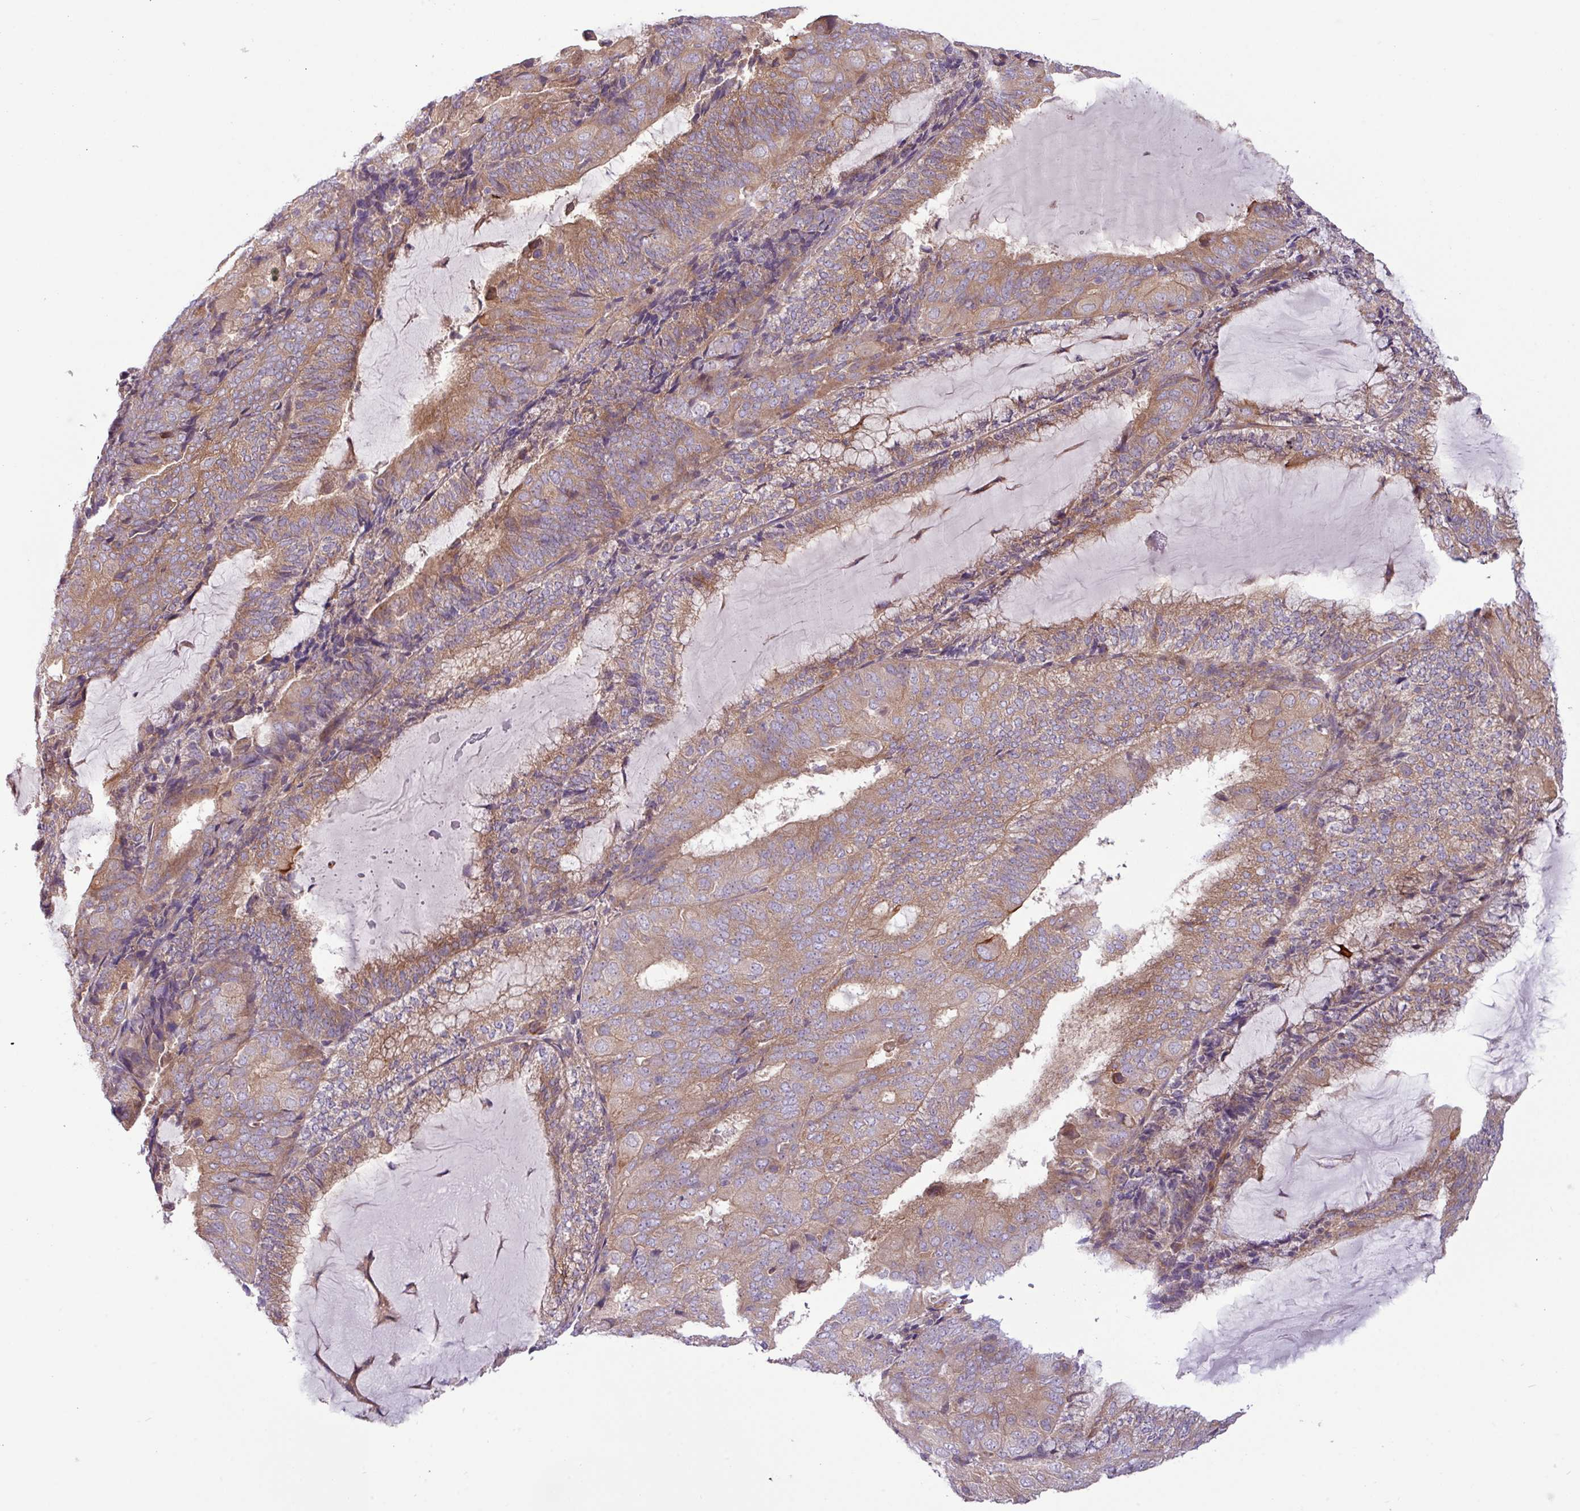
{"staining": {"intensity": "moderate", "quantity": ">75%", "location": "cytoplasmic/membranous"}, "tissue": "endometrial cancer", "cell_type": "Tumor cells", "image_type": "cancer", "snomed": [{"axis": "morphology", "description": "Adenocarcinoma, NOS"}, {"axis": "topography", "description": "Endometrium"}], "caption": "IHC (DAB) staining of endometrial adenocarcinoma shows moderate cytoplasmic/membranous protein staining in approximately >75% of tumor cells.", "gene": "RAB19", "patient": {"sex": "female", "age": 81}}